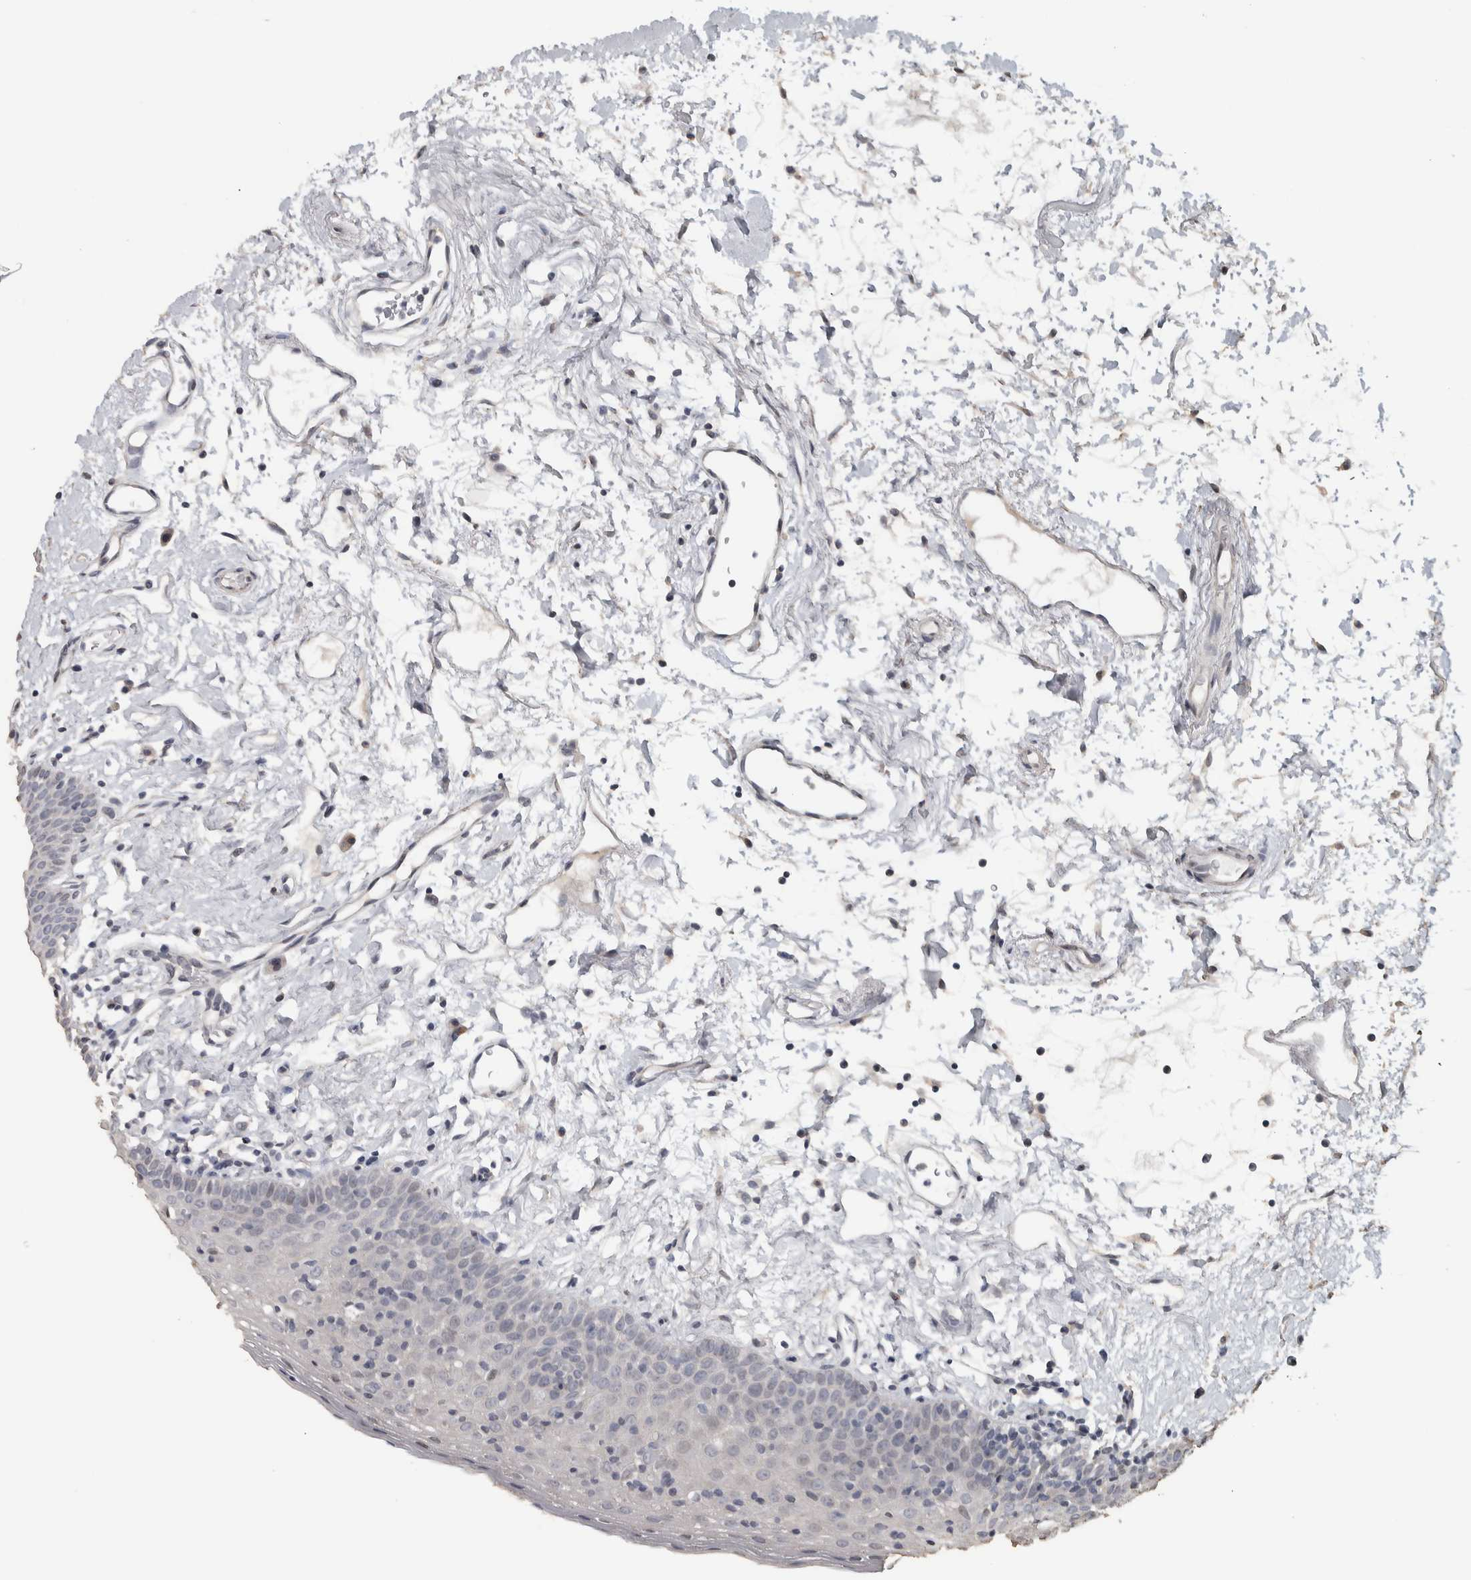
{"staining": {"intensity": "negative", "quantity": "none", "location": "none"}, "tissue": "oral mucosa", "cell_type": "Squamous epithelial cells", "image_type": "normal", "snomed": [{"axis": "morphology", "description": "Normal tissue, NOS"}, {"axis": "topography", "description": "Oral tissue"}], "caption": "The immunohistochemistry image has no significant staining in squamous epithelial cells of oral mucosa. (DAB immunohistochemistry (IHC) visualized using brightfield microscopy, high magnification).", "gene": "NECAB1", "patient": {"sex": "male", "age": 66}}